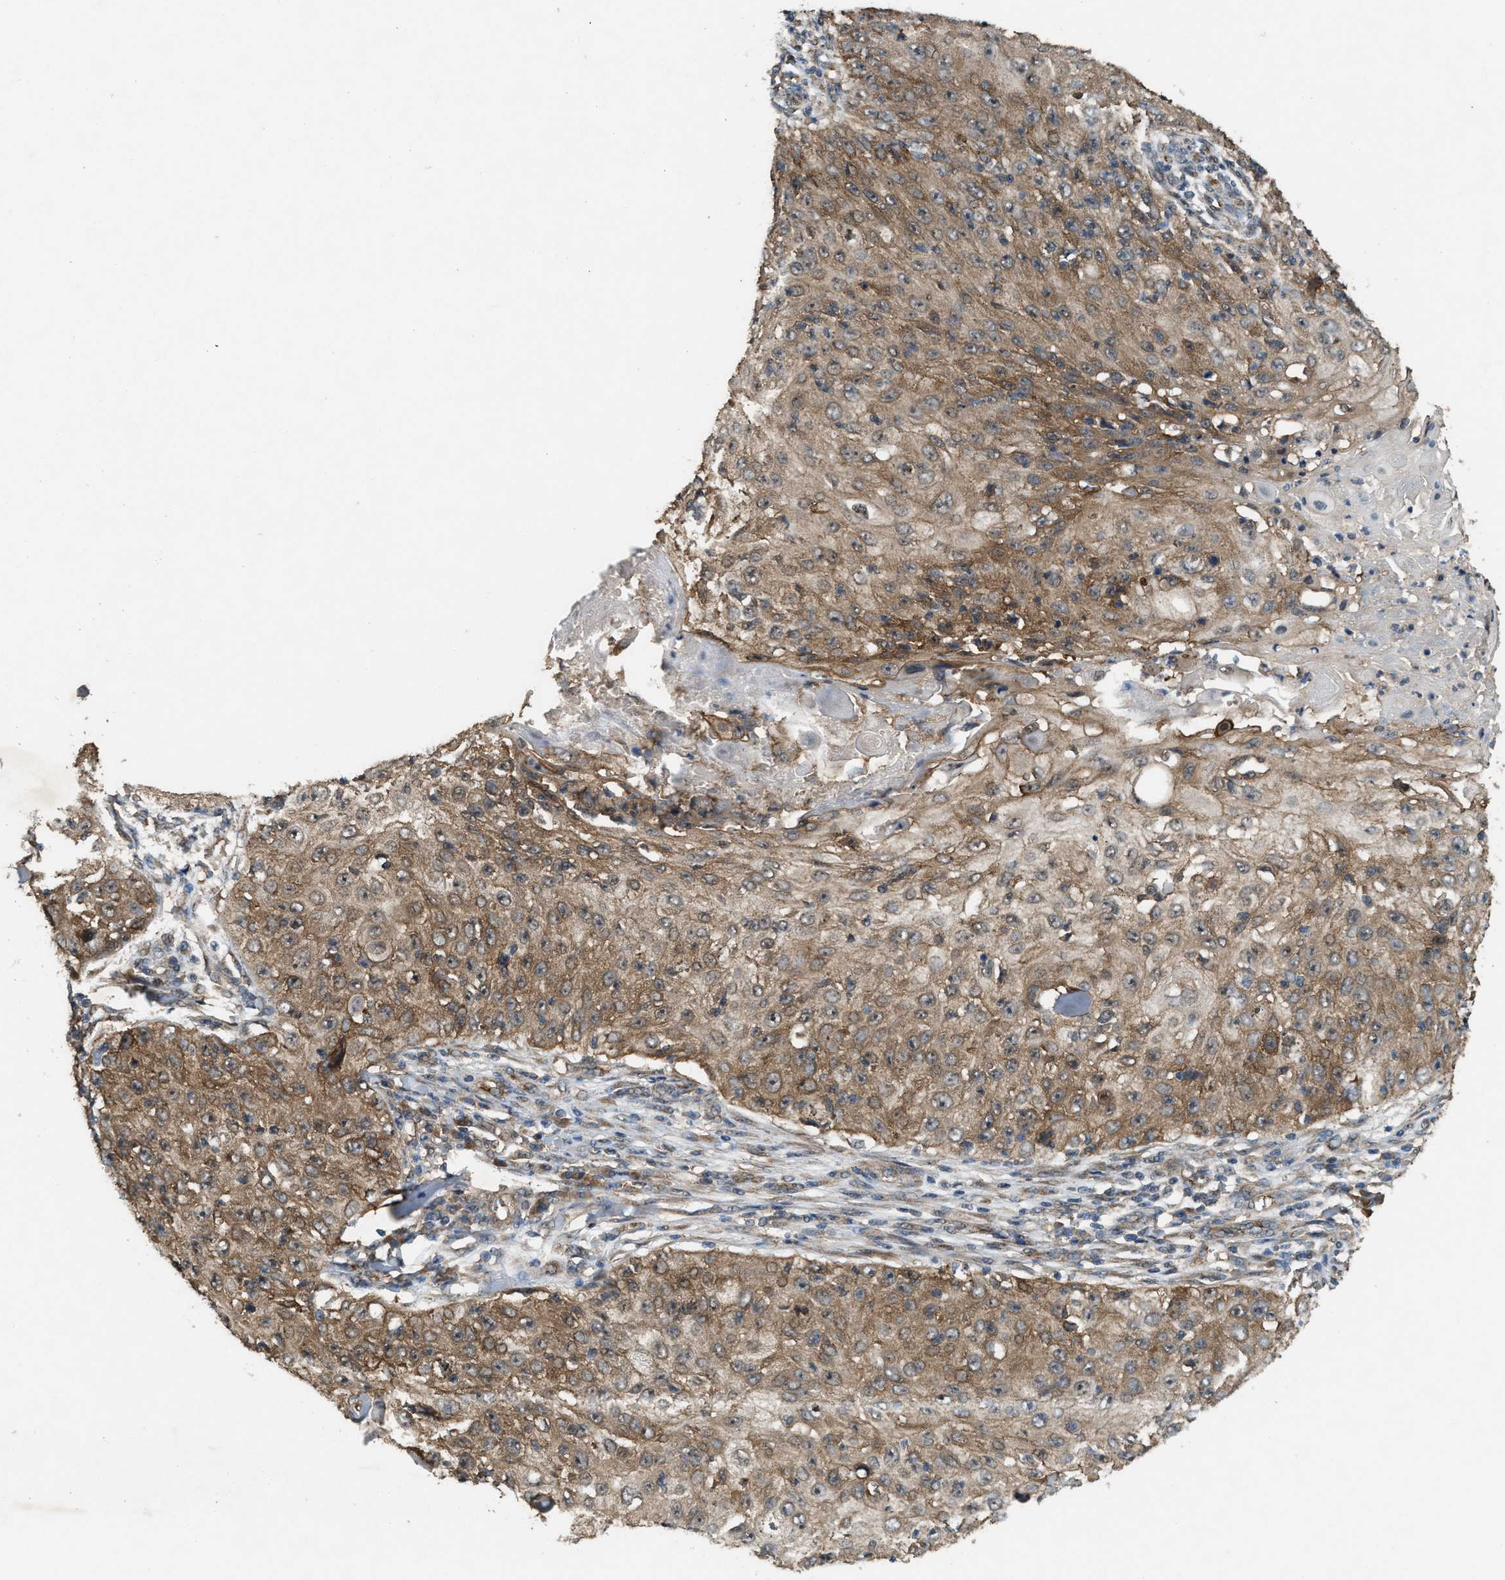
{"staining": {"intensity": "moderate", "quantity": ">75%", "location": "cytoplasmic/membranous"}, "tissue": "skin cancer", "cell_type": "Tumor cells", "image_type": "cancer", "snomed": [{"axis": "morphology", "description": "Squamous cell carcinoma, NOS"}, {"axis": "topography", "description": "Skin"}], "caption": "Protein staining demonstrates moderate cytoplasmic/membranous staining in about >75% of tumor cells in squamous cell carcinoma (skin).", "gene": "ARHGEF5", "patient": {"sex": "male", "age": 86}}